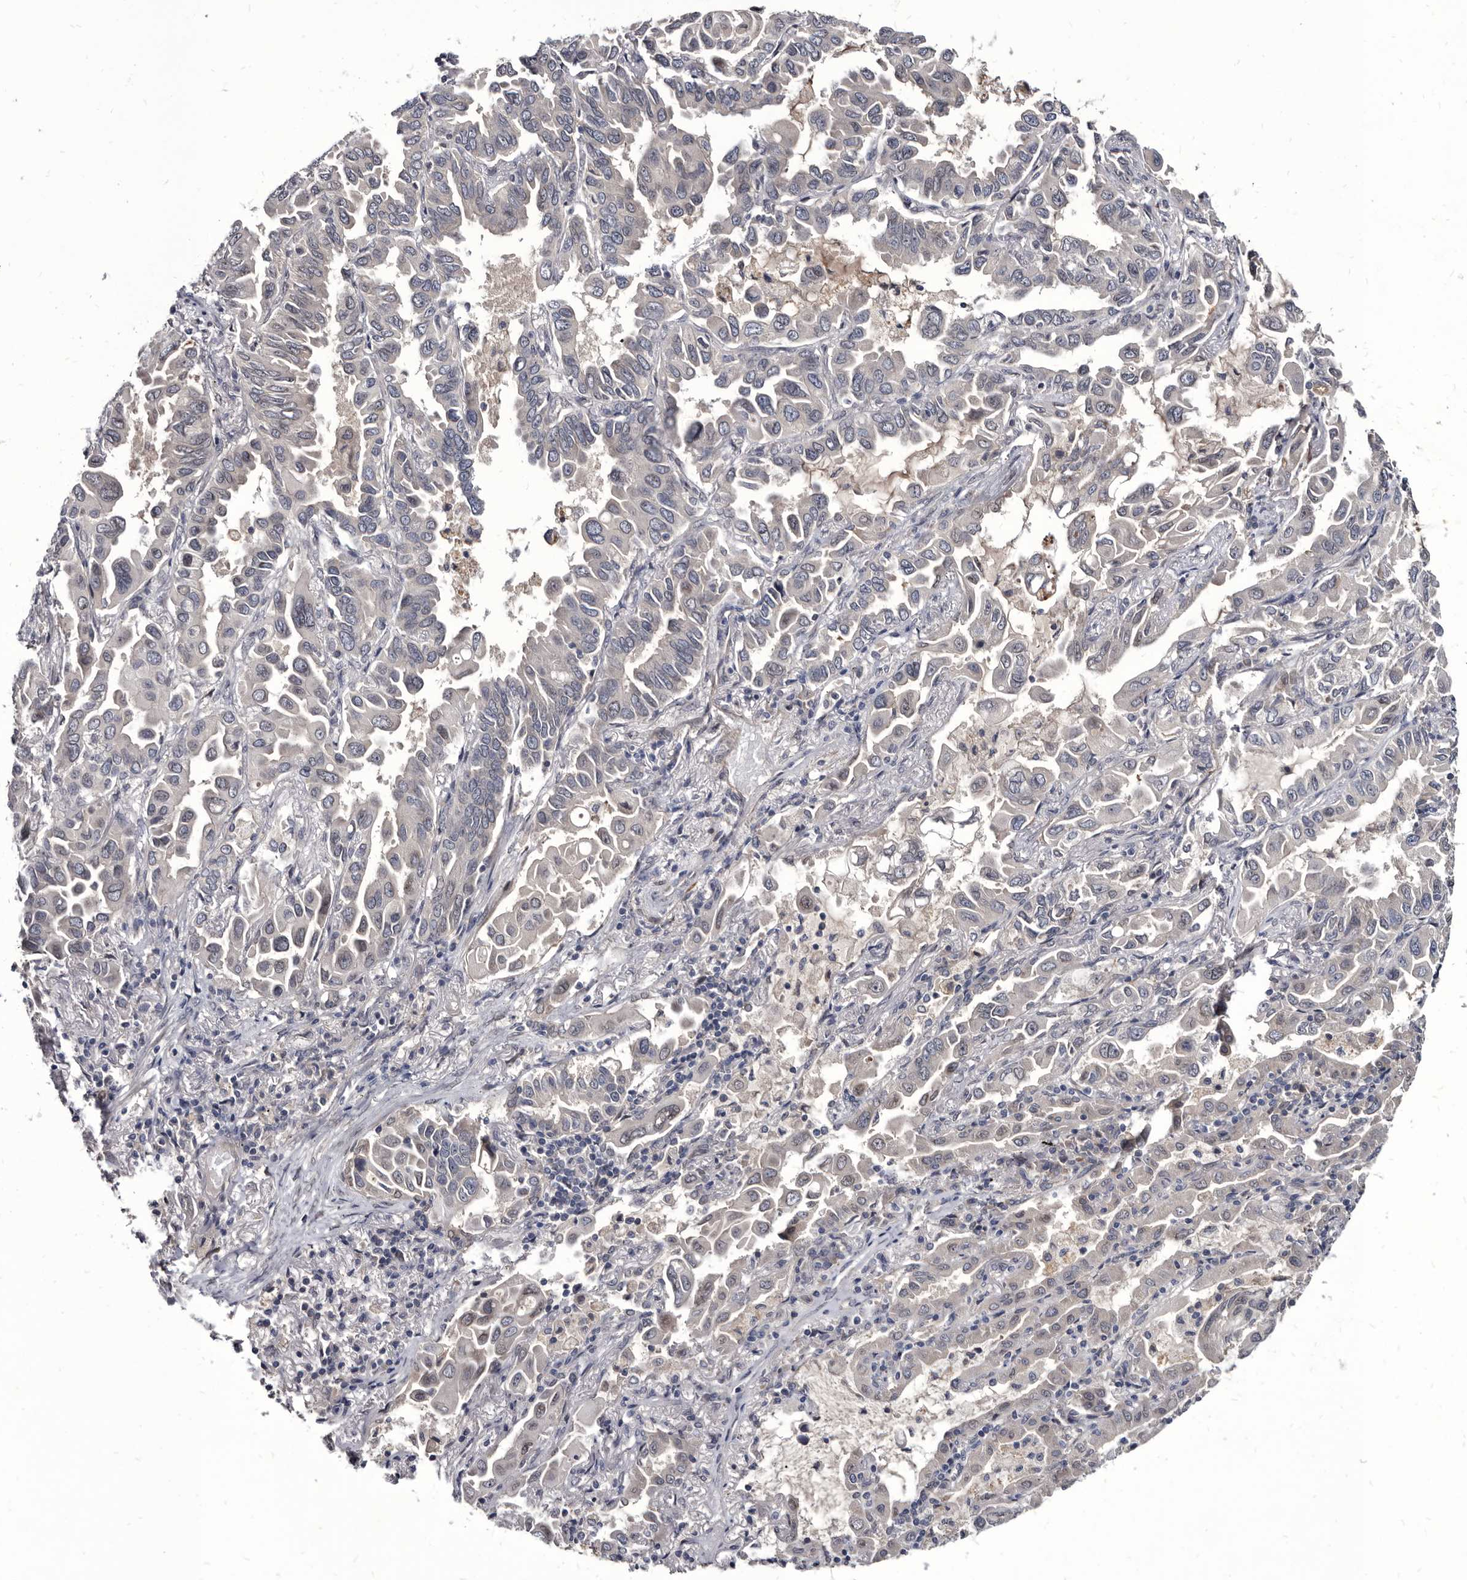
{"staining": {"intensity": "negative", "quantity": "none", "location": "none"}, "tissue": "lung cancer", "cell_type": "Tumor cells", "image_type": "cancer", "snomed": [{"axis": "morphology", "description": "Adenocarcinoma, NOS"}, {"axis": "topography", "description": "Lung"}], "caption": "Tumor cells are negative for brown protein staining in lung cancer.", "gene": "PROM1", "patient": {"sex": "male", "age": 64}}